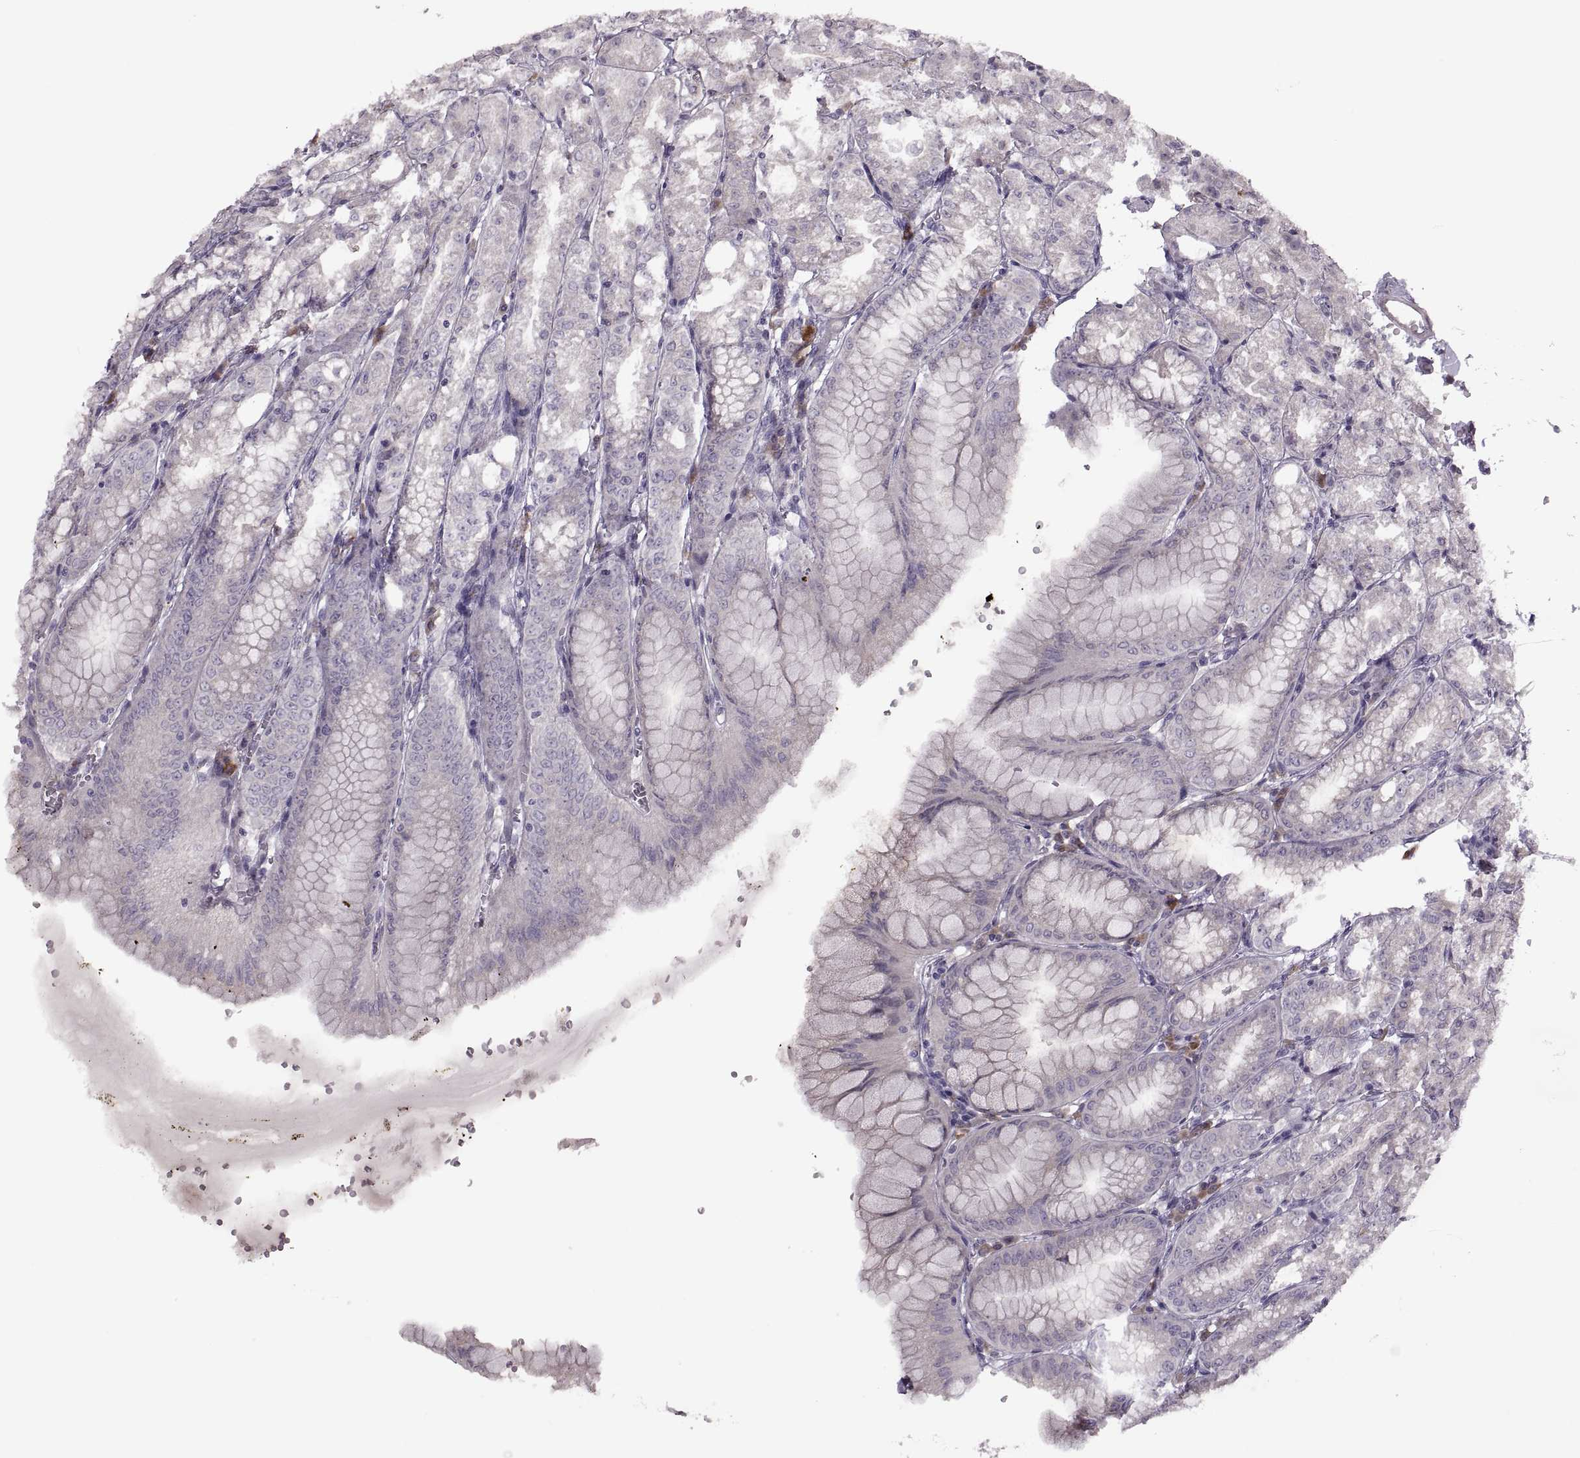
{"staining": {"intensity": "negative", "quantity": "none", "location": "none"}, "tissue": "stomach", "cell_type": "Glandular cells", "image_type": "normal", "snomed": [{"axis": "morphology", "description": "Normal tissue, NOS"}, {"axis": "topography", "description": "Stomach, lower"}], "caption": "Normal stomach was stained to show a protein in brown. There is no significant positivity in glandular cells. (DAB (3,3'-diaminobenzidine) IHC, high magnification).", "gene": "H2AP", "patient": {"sex": "male", "age": 71}}